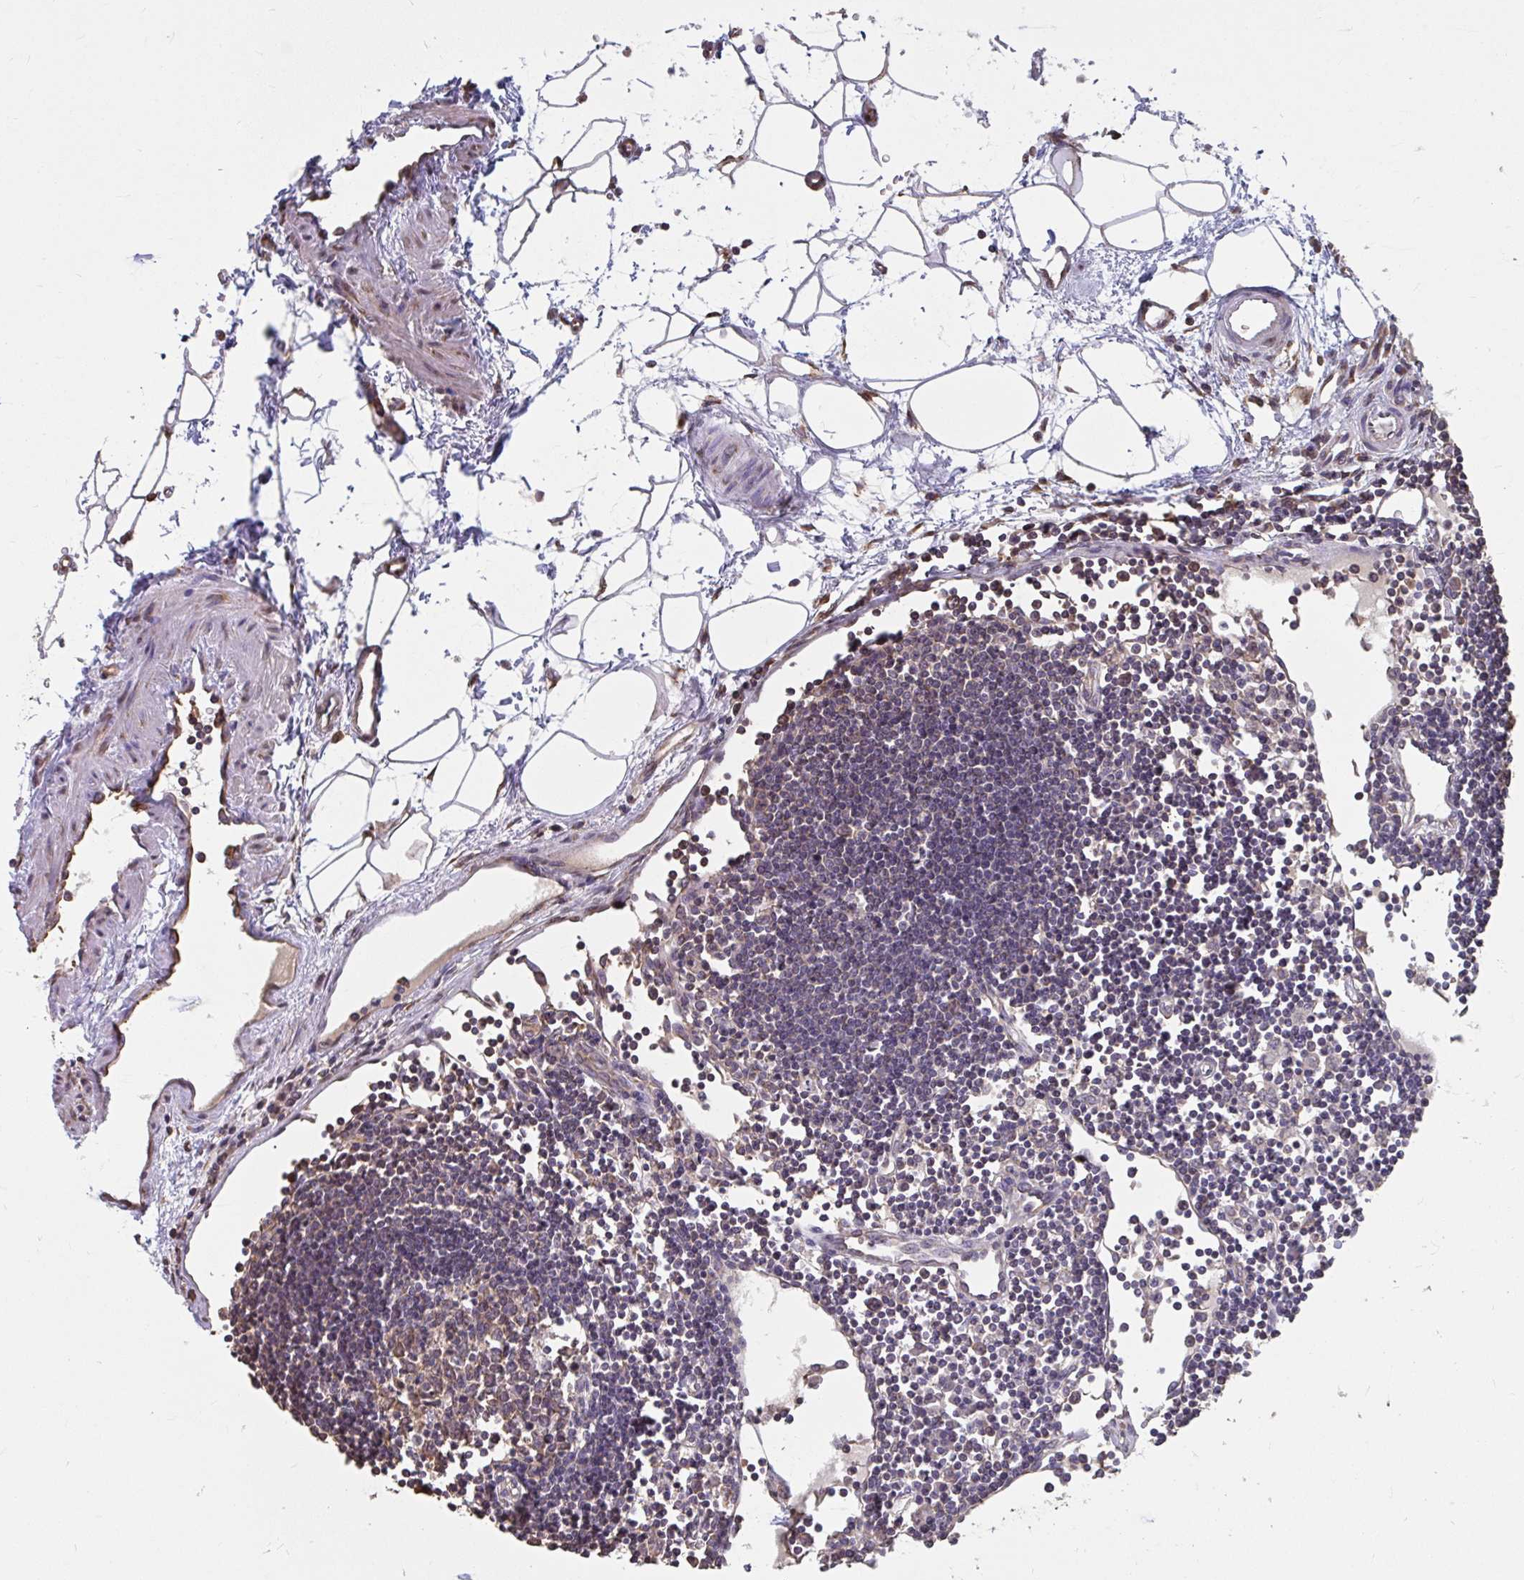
{"staining": {"intensity": "weak", "quantity": ">75%", "location": "cytoplasmic/membranous"}, "tissue": "lymph node", "cell_type": "Germinal center cells", "image_type": "normal", "snomed": [{"axis": "morphology", "description": "Normal tissue, NOS"}, {"axis": "topography", "description": "Lymph node"}], "caption": "Germinal center cells exhibit low levels of weak cytoplasmic/membranous staining in about >75% of cells in normal human lymph node.", "gene": "SYNCRIP", "patient": {"sex": "female", "age": 65}}